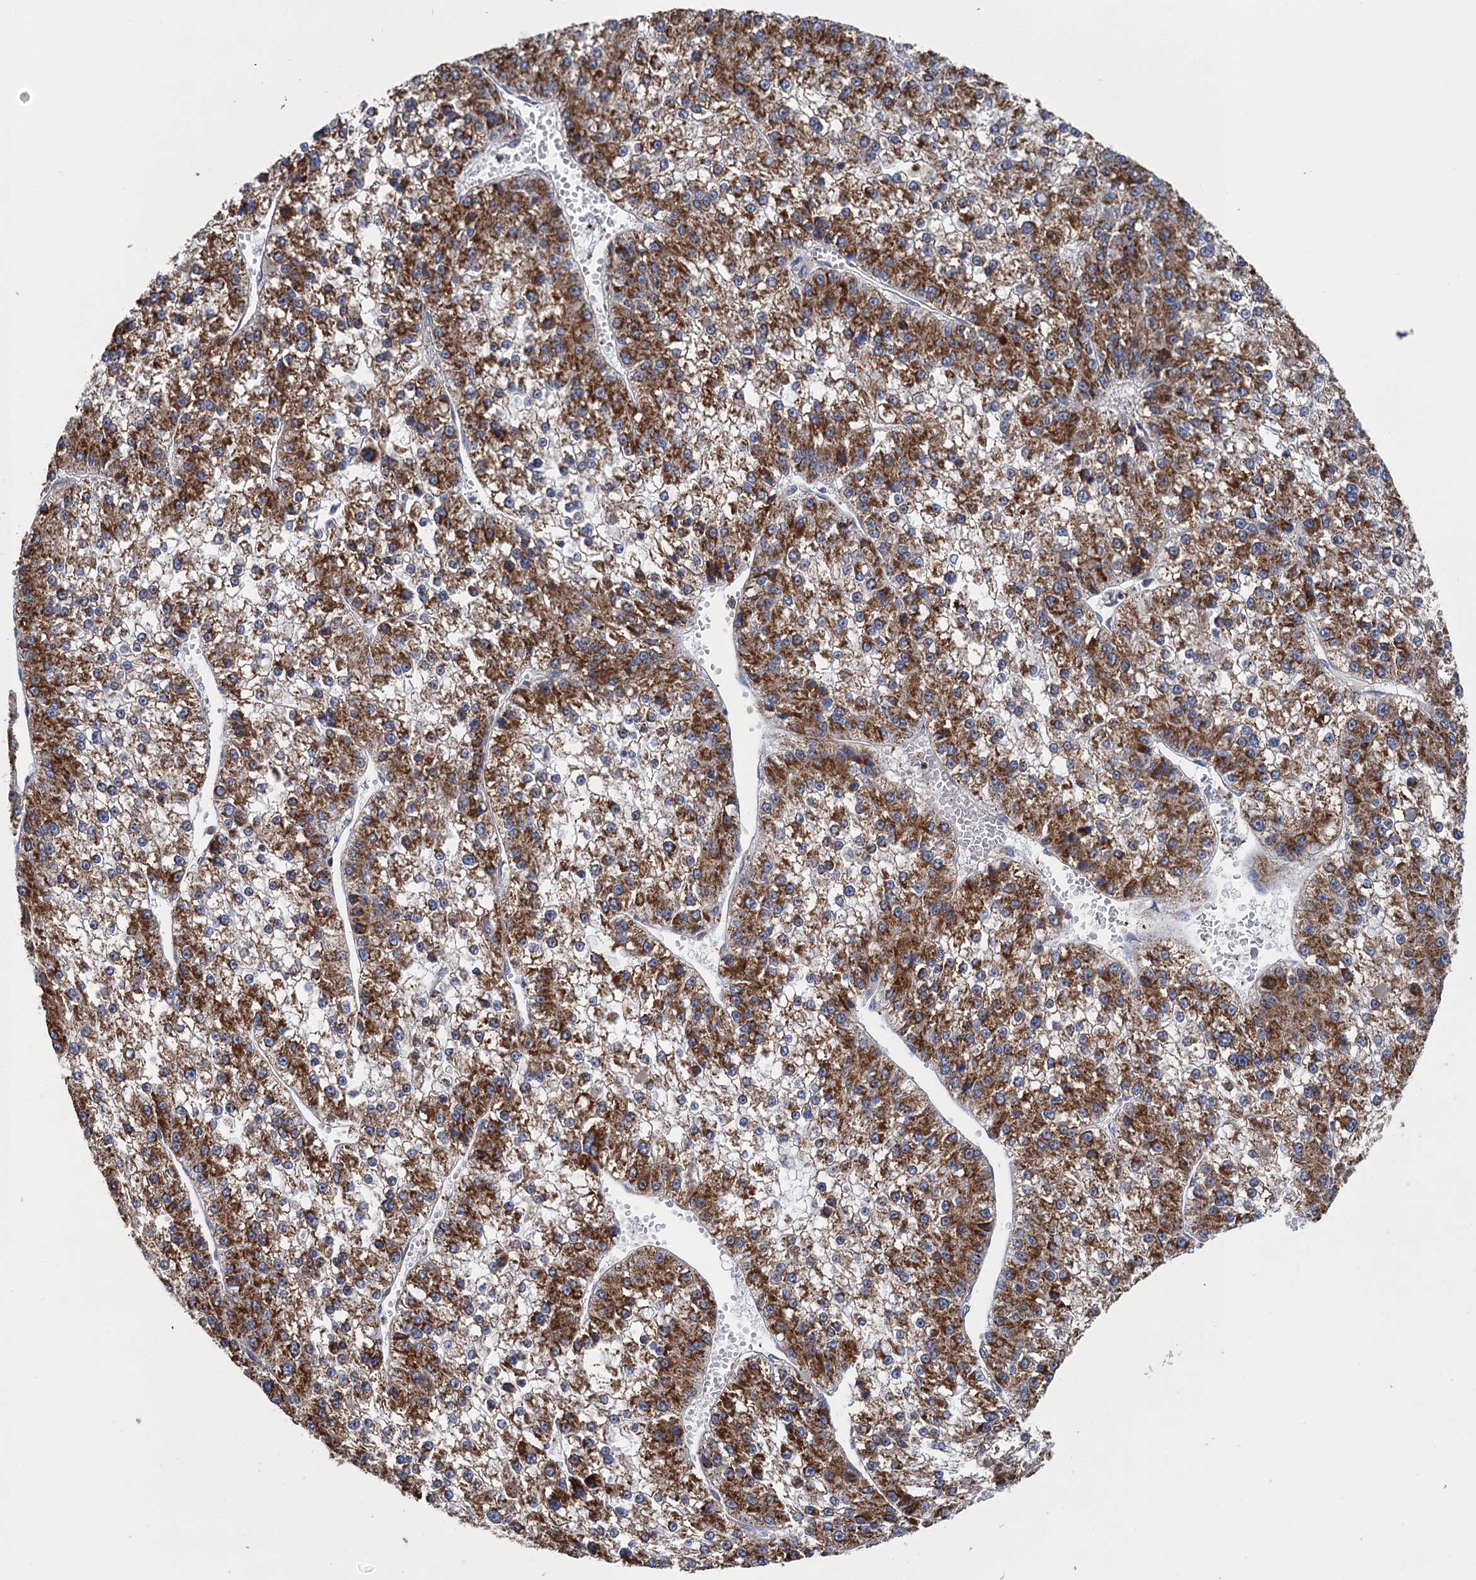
{"staining": {"intensity": "strong", "quantity": "25%-75%", "location": "cytoplasmic/membranous"}, "tissue": "liver cancer", "cell_type": "Tumor cells", "image_type": "cancer", "snomed": [{"axis": "morphology", "description": "Carcinoma, Hepatocellular, NOS"}, {"axis": "topography", "description": "Liver"}], "caption": "Liver cancer (hepatocellular carcinoma) tissue shows strong cytoplasmic/membranous expression in about 25%-75% of tumor cells, visualized by immunohistochemistry.", "gene": "GCSH", "patient": {"sex": "female", "age": 73}}